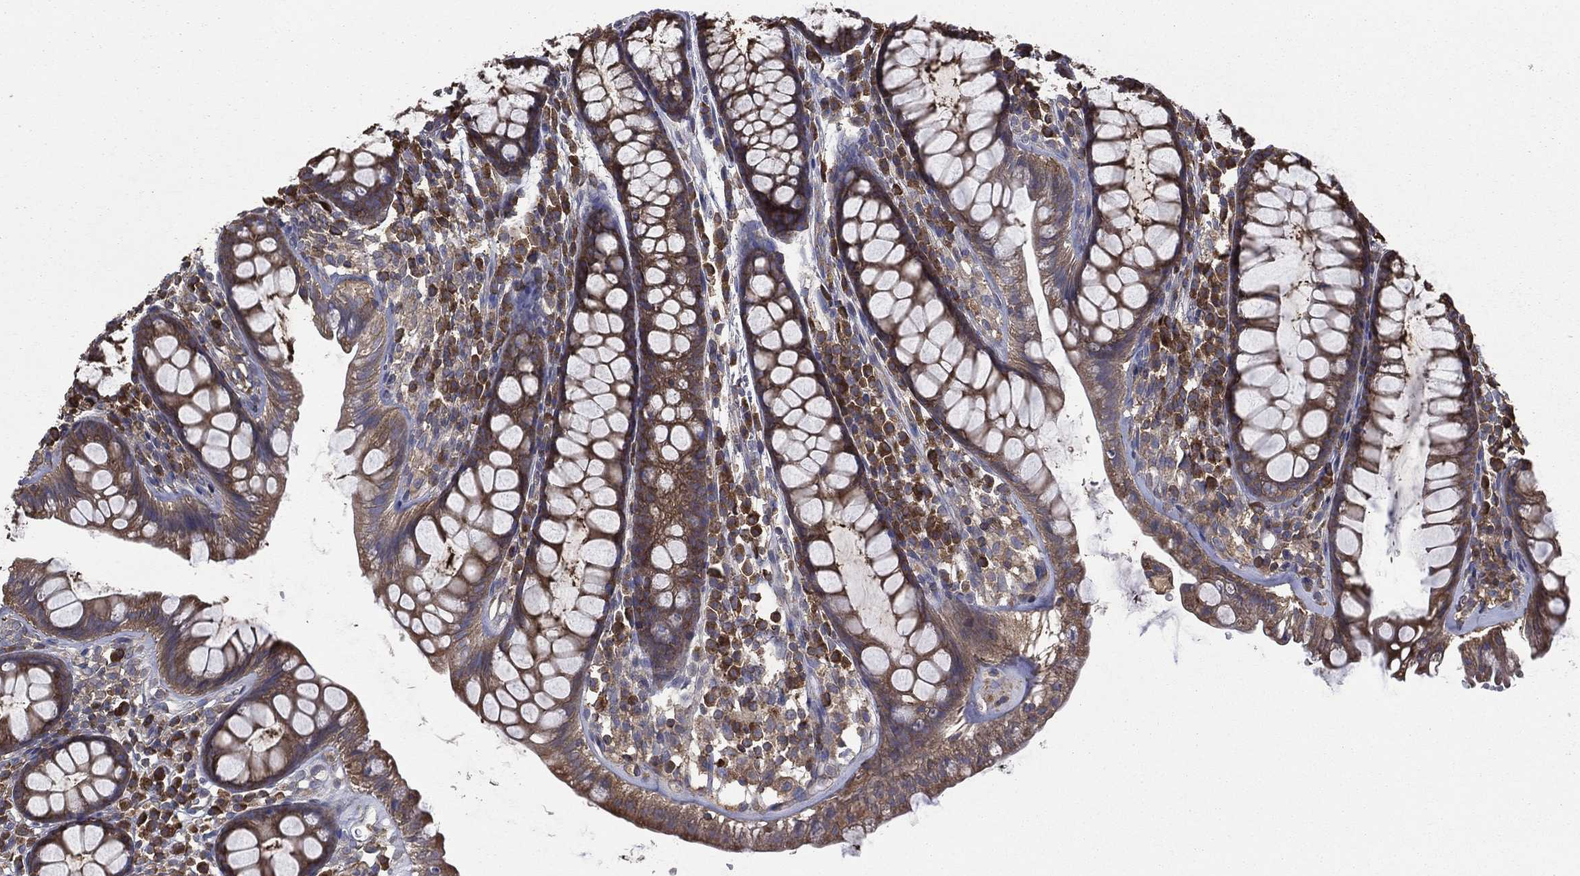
{"staining": {"intensity": "negative", "quantity": "none", "location": "none"}, "tissue": "colon", "cell_type": "Endothelial cells", "image_type": "normal", "snomed": [{"axis": "morphology", "description": "Normal tissue, NOS"}, {"axis": "topography", "description": "Colon"}], "caption": "DAB (3,3'-diaminobenzidine) immunohistochemical staining of normal human colon demonstrates no significant positivity in endothelial cells. Nuclei are stained in blue.", "gene": "SARS1", "patient": {"sex": "male", "age": 76}}